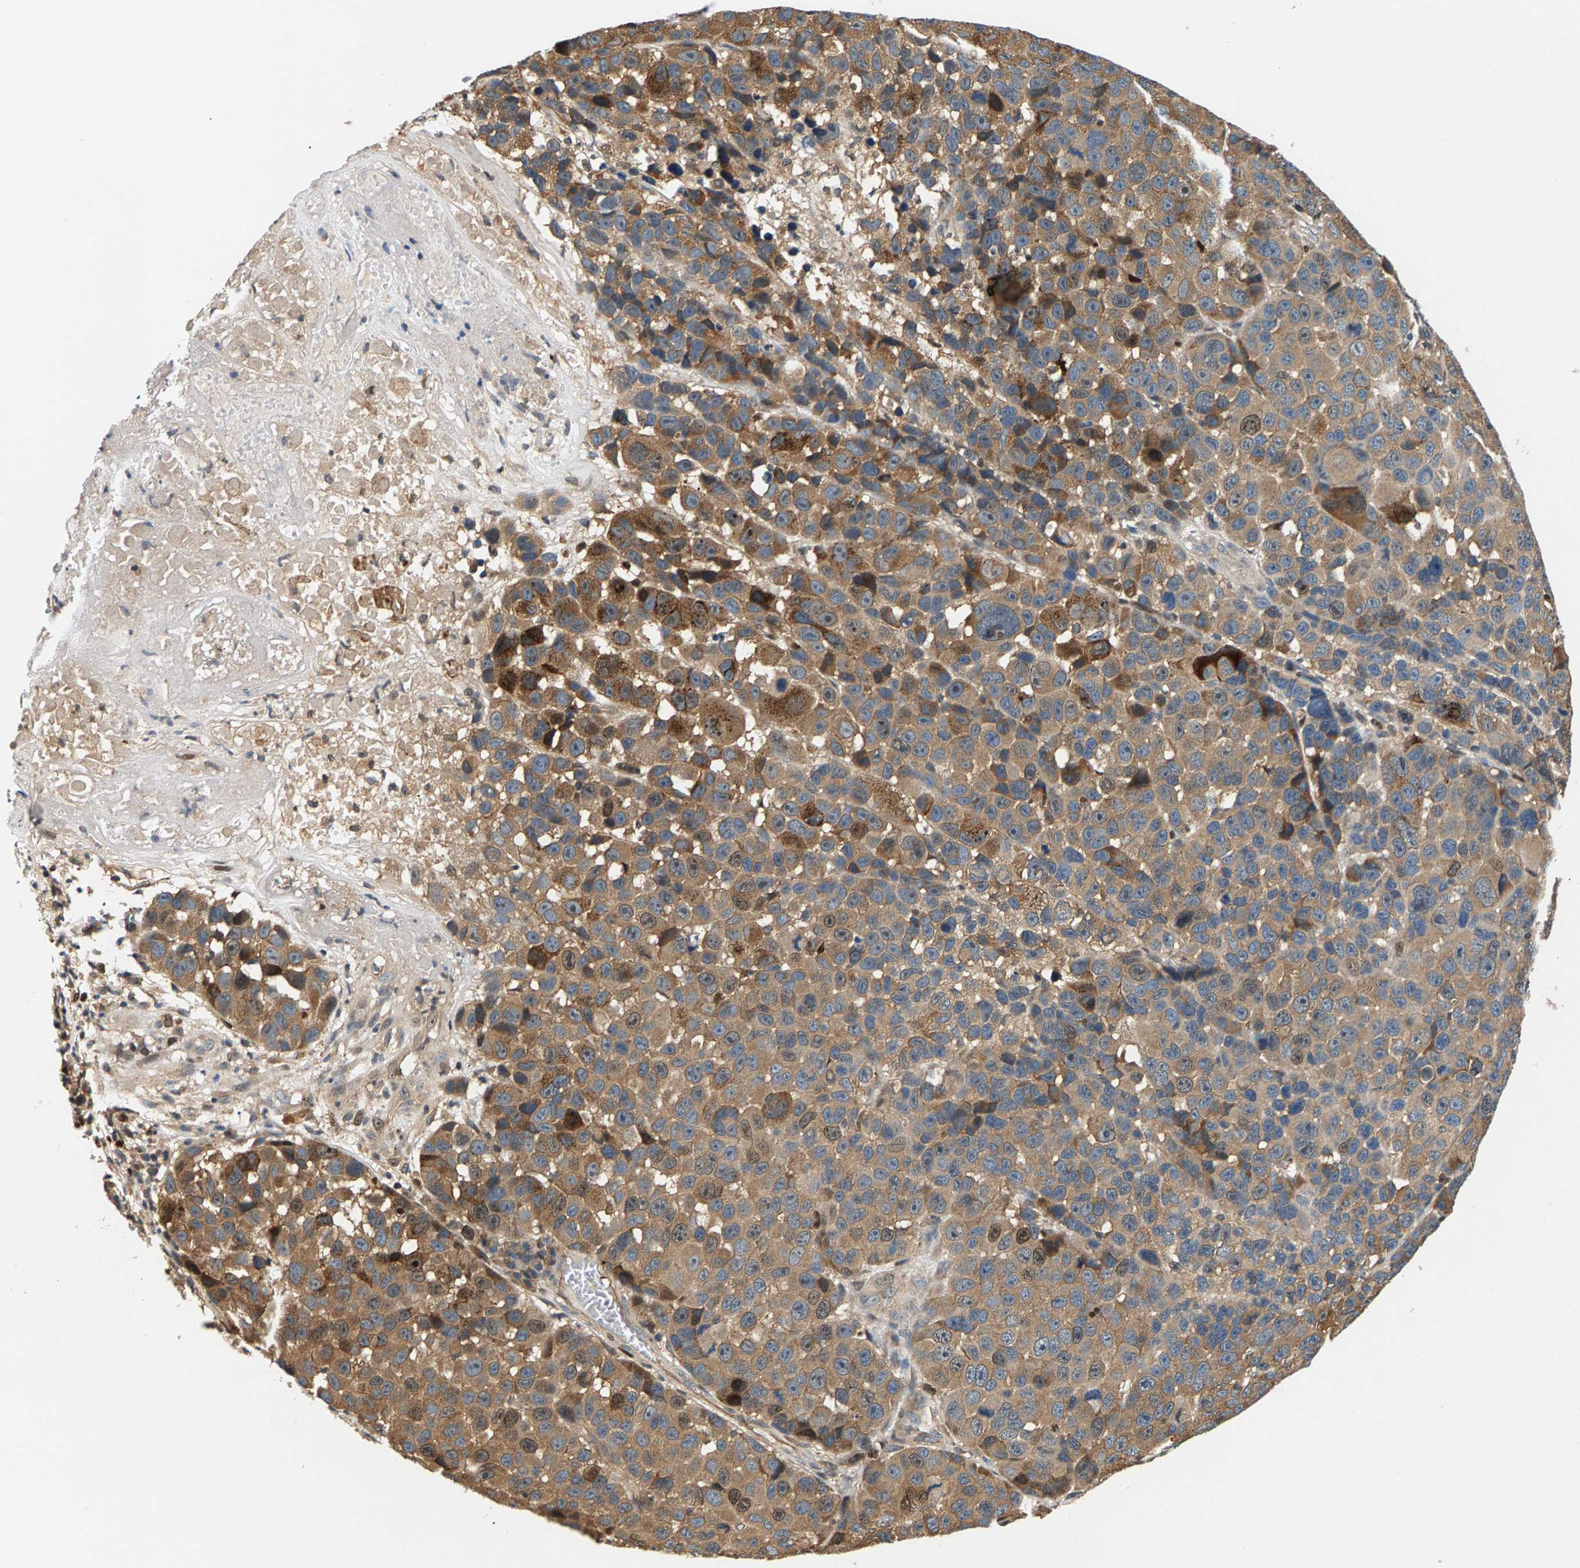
{"staining": {"intensity": "moderate", "quantity": ">75%", "location": "cytoplasmic/membranous"}, "tissue": "melanoma", "cell_type": "Tumor cells", "image_type": "cancer", "snomed": [{"axis": "morphology", "description": "Malignant melanoma, NOS"}, {"axis": "topography", "description": "Skin"}], "caption": "A high-resolution photomicrograph shows immunohistochemistry (IHC) staining of melanoma, which shows moderate cytoplasmic/membranous expression in about >75% of tumor cells.", "gene": "FAM78A", "patient": {"sex": "male", "age": 53}}